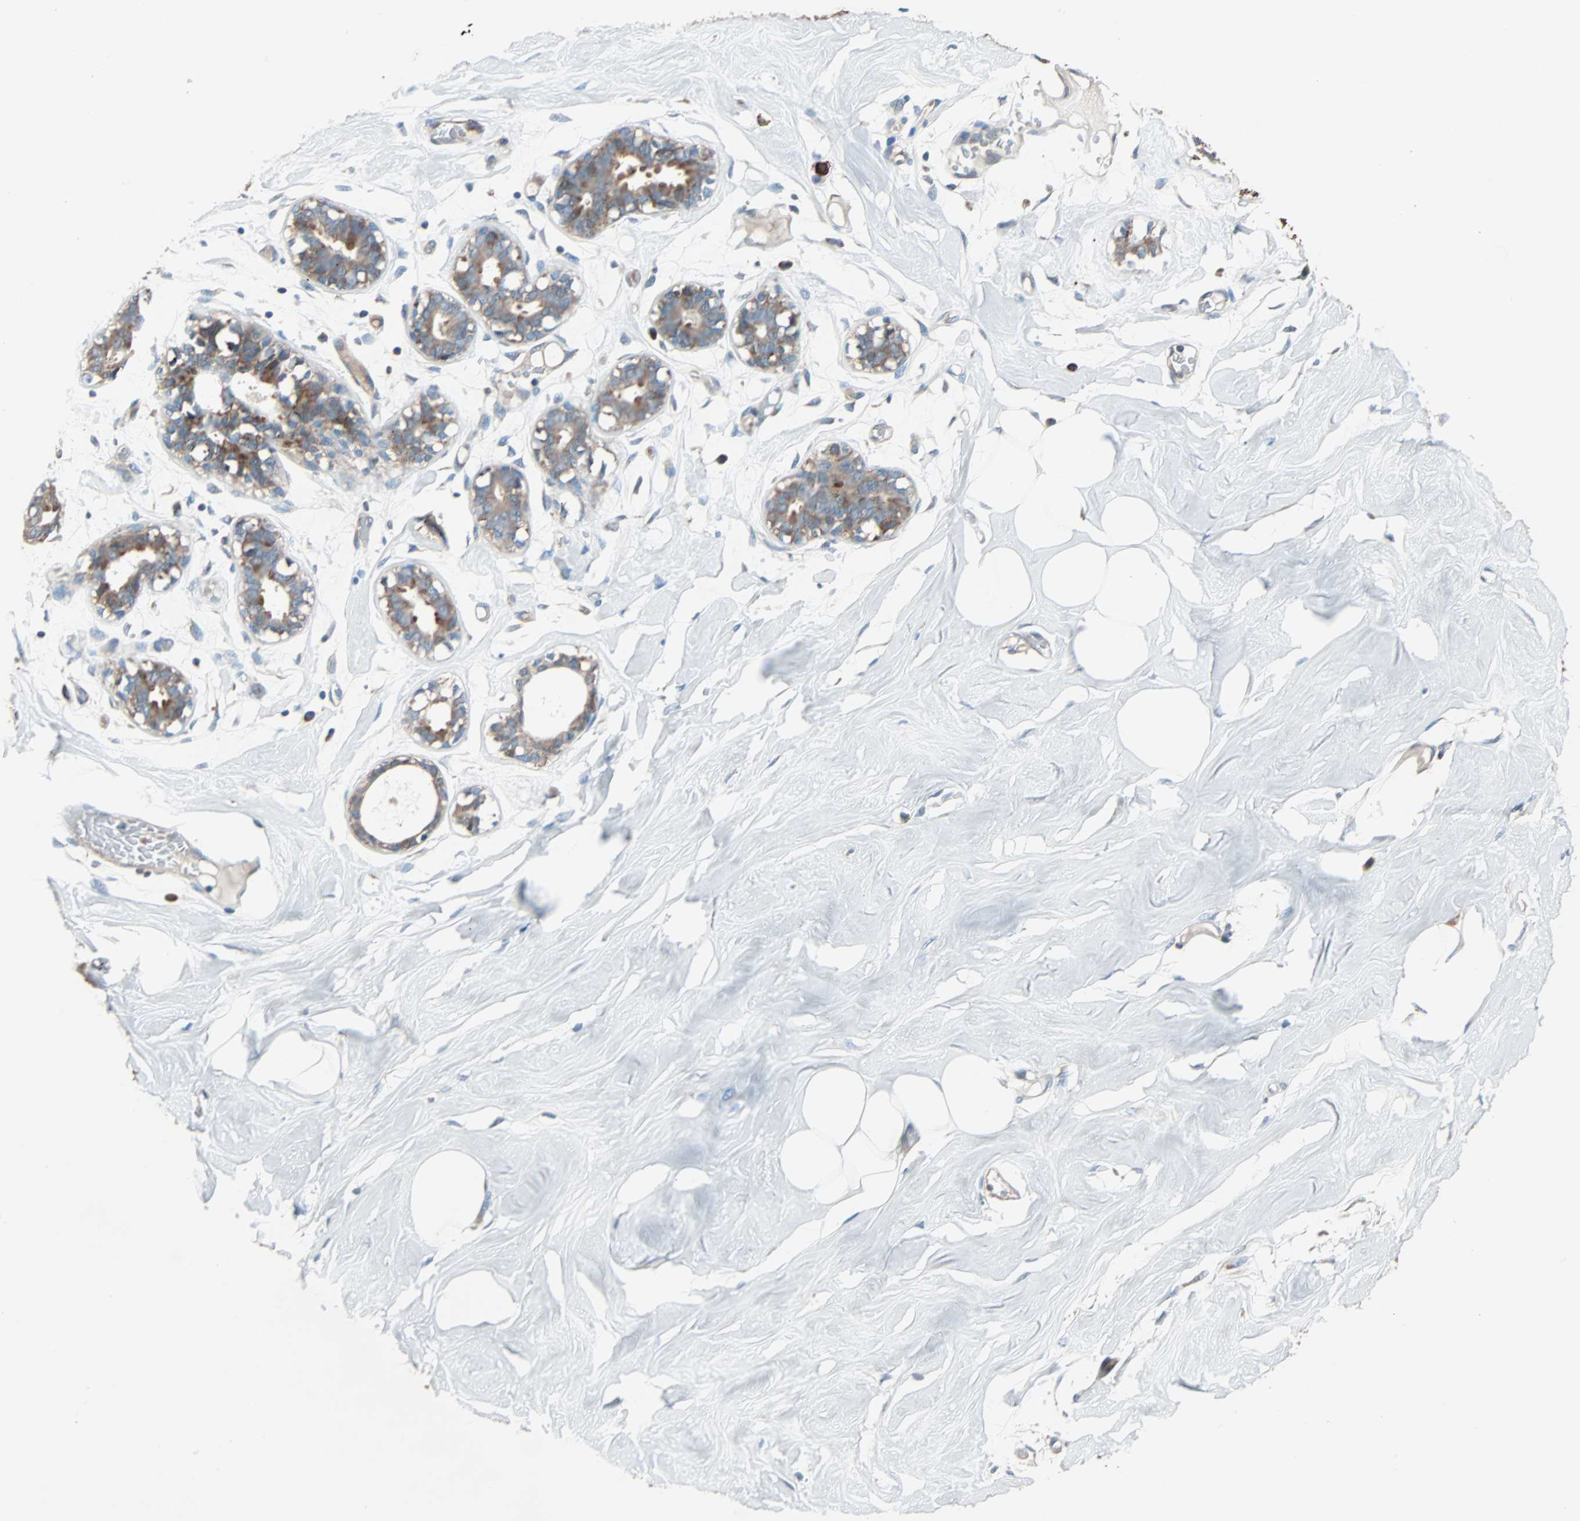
{"staining": {"intensity": "negative", "quantity": "none", "location": "none"}, "tissue": "breast", "cell_type": "Adipocytes", "image_type": "normal", "snomed": [{"axis": "morphology", "description": "Normal tissue, NOS"}, {"axis": "topography", "description": "Breast"}, {"axis": "topography", "description": "Soft tissue"}], "caption": "IHC micrograph of normal breast: human breast stained with DAB (3,3'-diaminobenzidine) displays no significant protein expression in adipocytes. (Brightfield microscopy of DAB (3,3'-diaminobenzidine) IHC at high magnification).", "gene": "PHYH", "patient": {"sex": "female", "age": 25}}